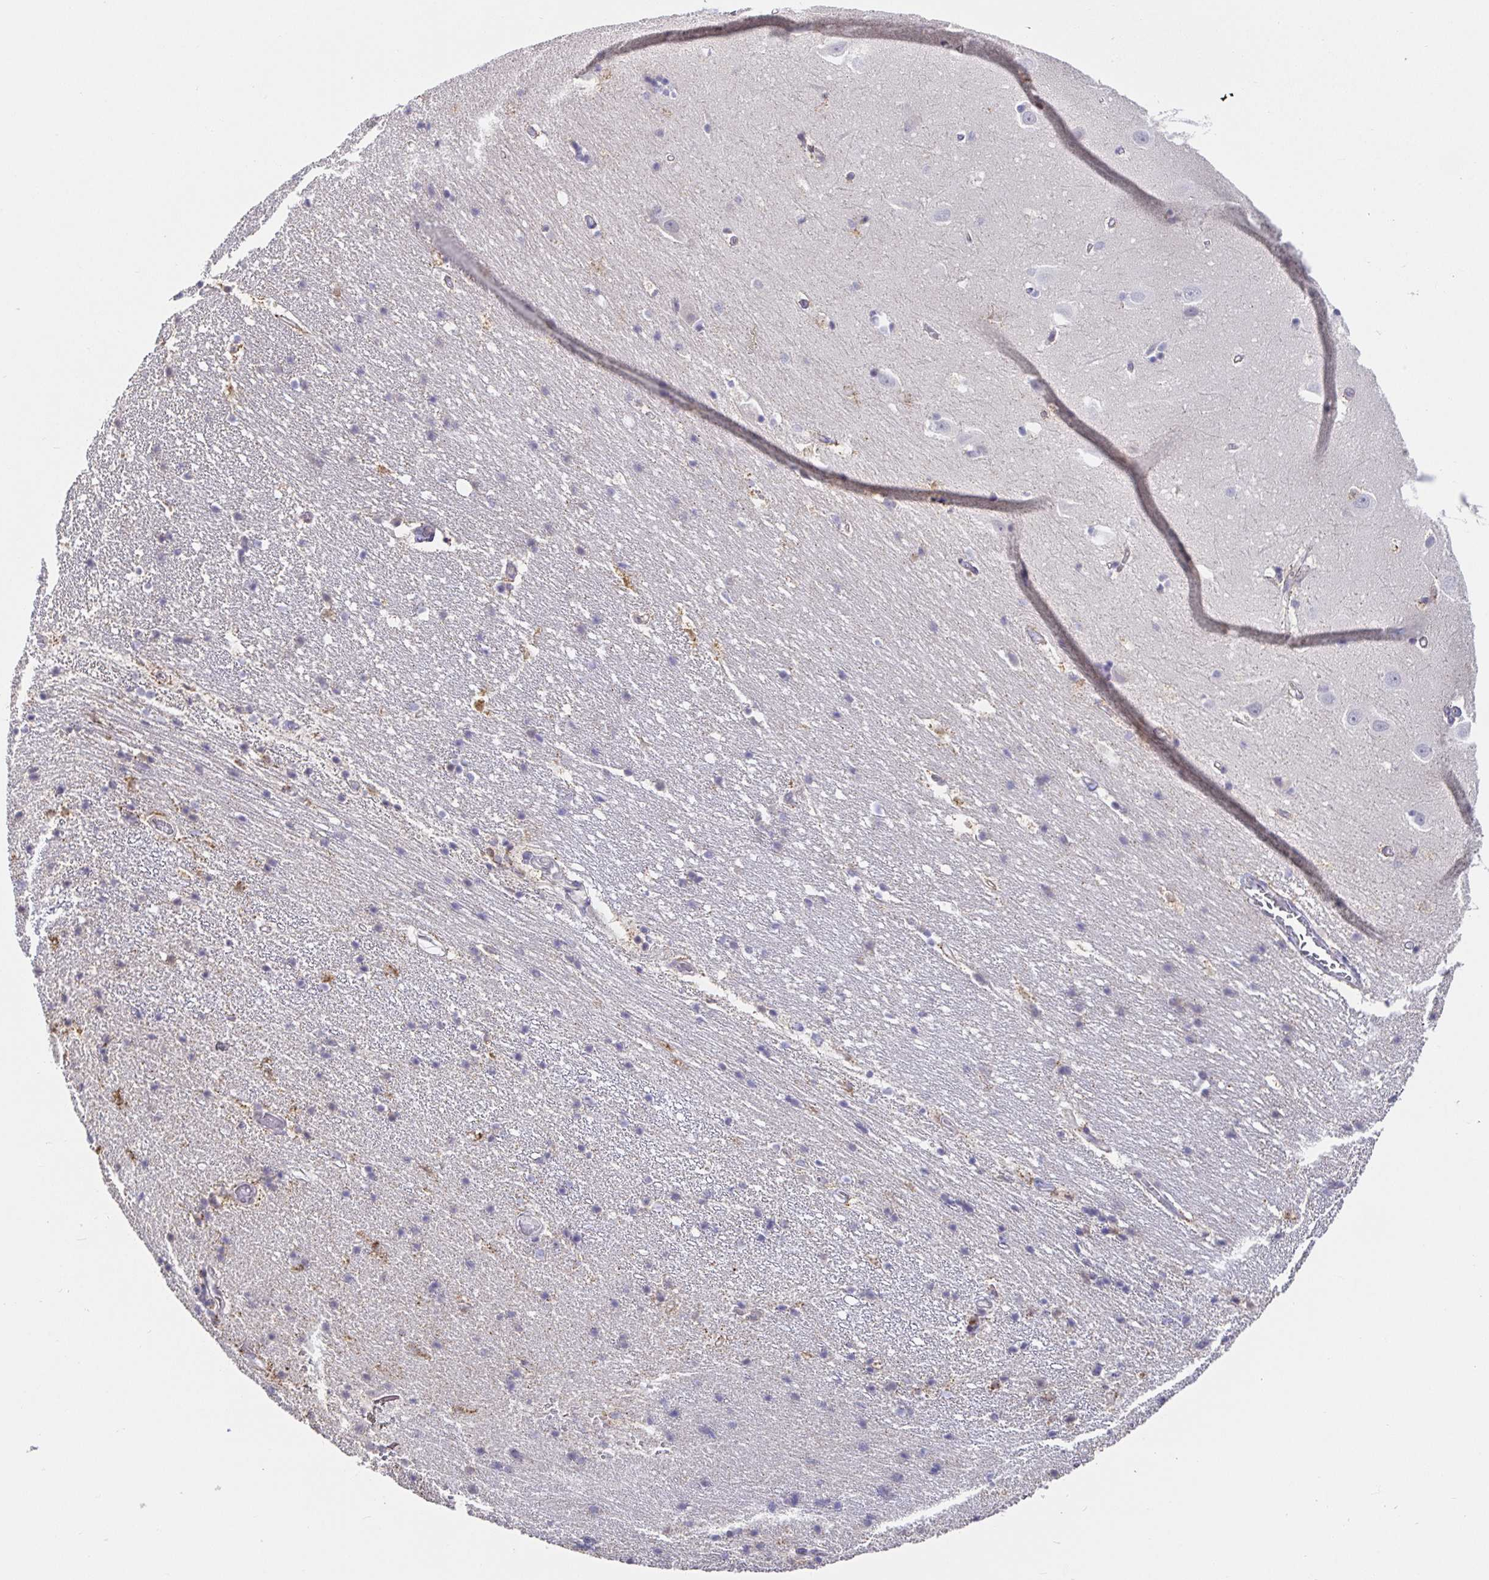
{"staining": {"intensity": "negative", "quantity": "none", "location": "none"}, "tissue": "hippocampus", "cell_type": "Glial cells", "image_type": "normal", "snomed": [{"axis": "morphology", "description": "Normal tissue, NOS"}, {"axis": "topography", "description": "Hippocampus"}], "caption": "Glial cells are negative for brown protein staining in normal hippocampus.", "gene": "CIT", "patient": {"sex": "male", "age": 63}}